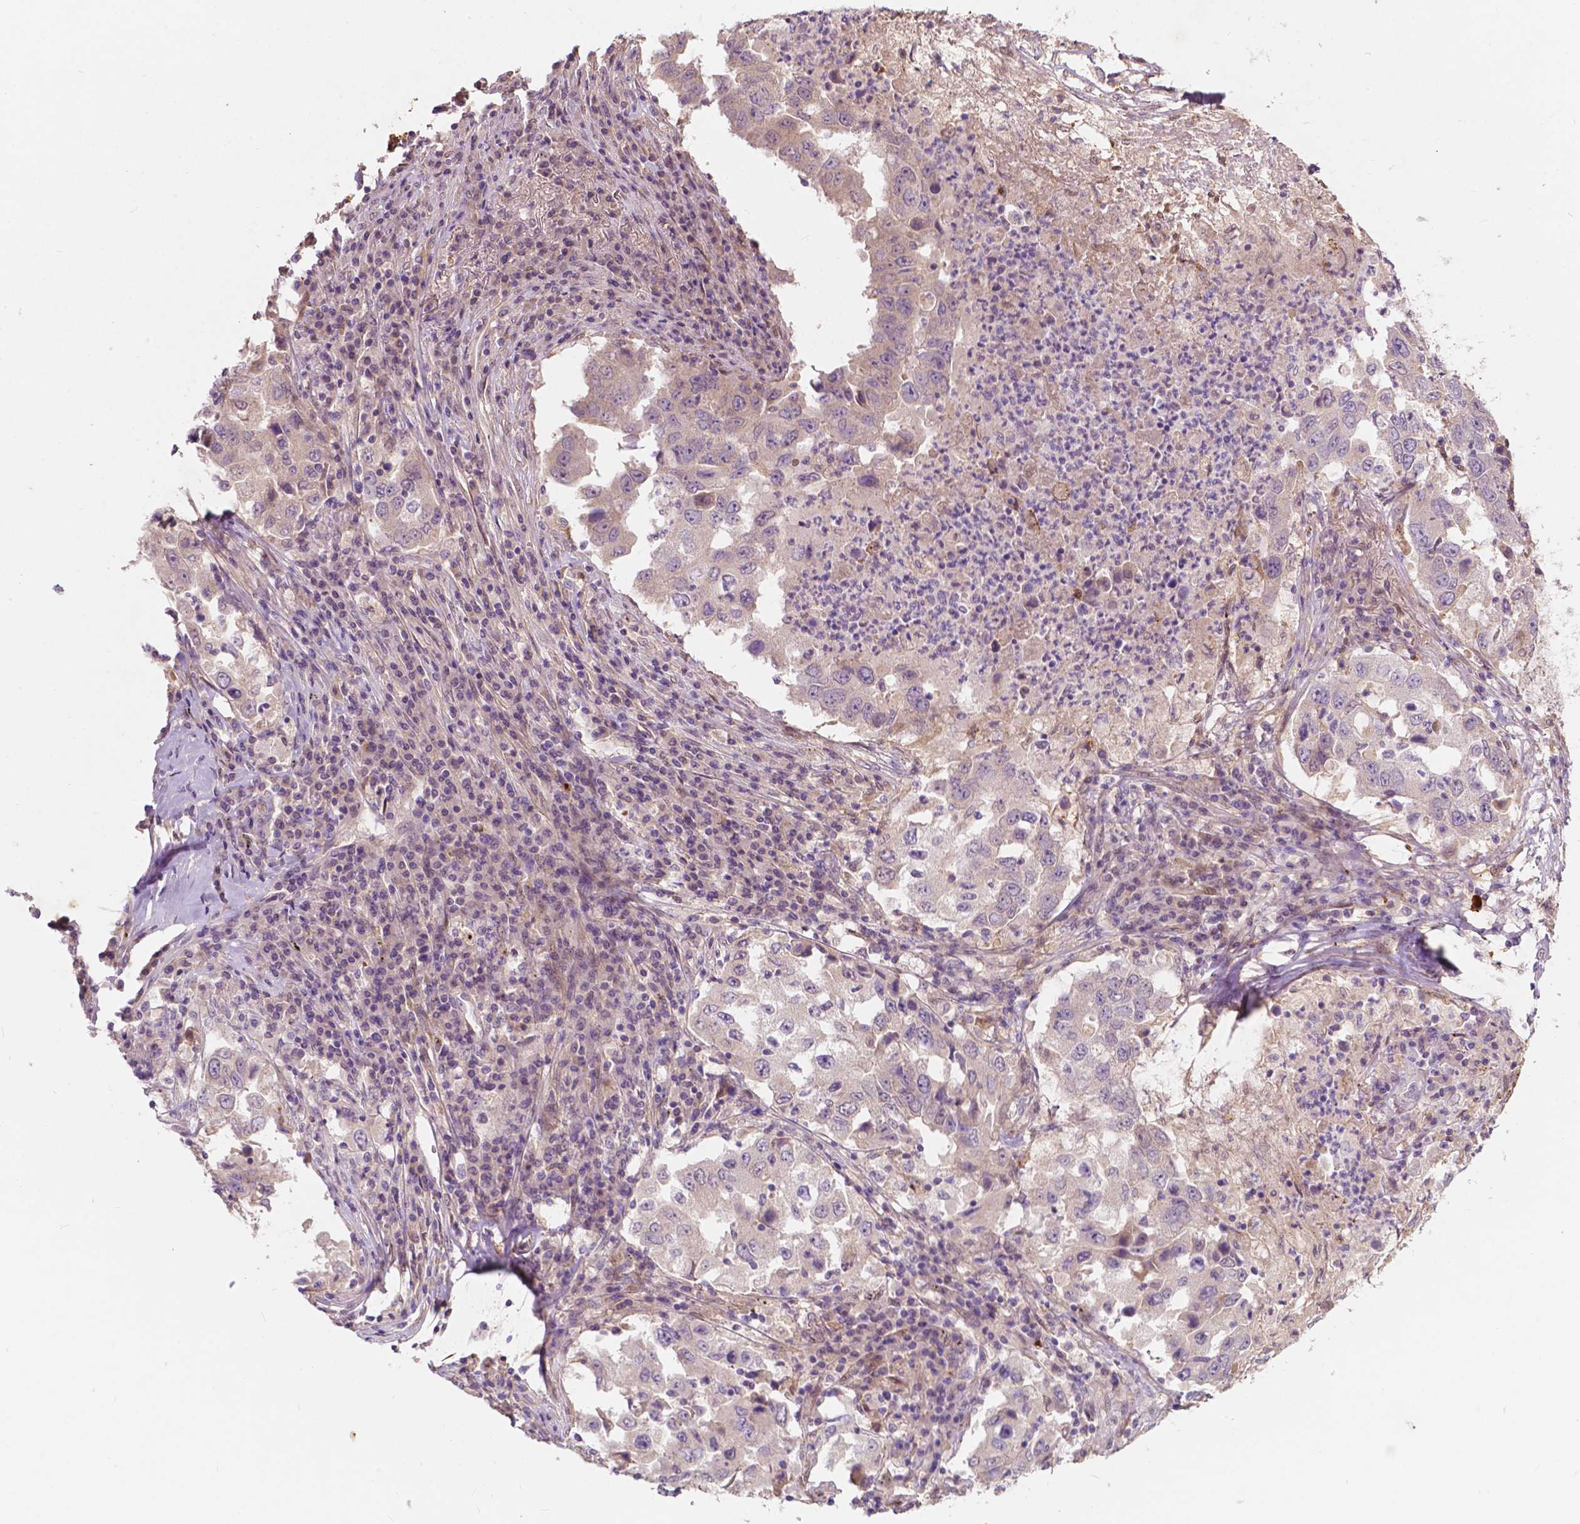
{"staining": {"intensity": "weak", "quantity": "25%-75%", "location": "cytoplasmic/membranous"}, "tissue": "lung cancer", "cell_type": "Tumor cells", "image_type": "cancer", "snomed": [{"axis": "morphology", "description": "Adenocarcinoma, NOS"}, {"axis": "topography", "description": "Lung"}], "caption": "Adenocarcinoma (lung) stained with a brown dye reveals weak cytoplasmic/membranous positive expression in about 25%-75% of tumor cells.", "gene": "GPR37", "patient": {"sex": "male", "age": 73}}